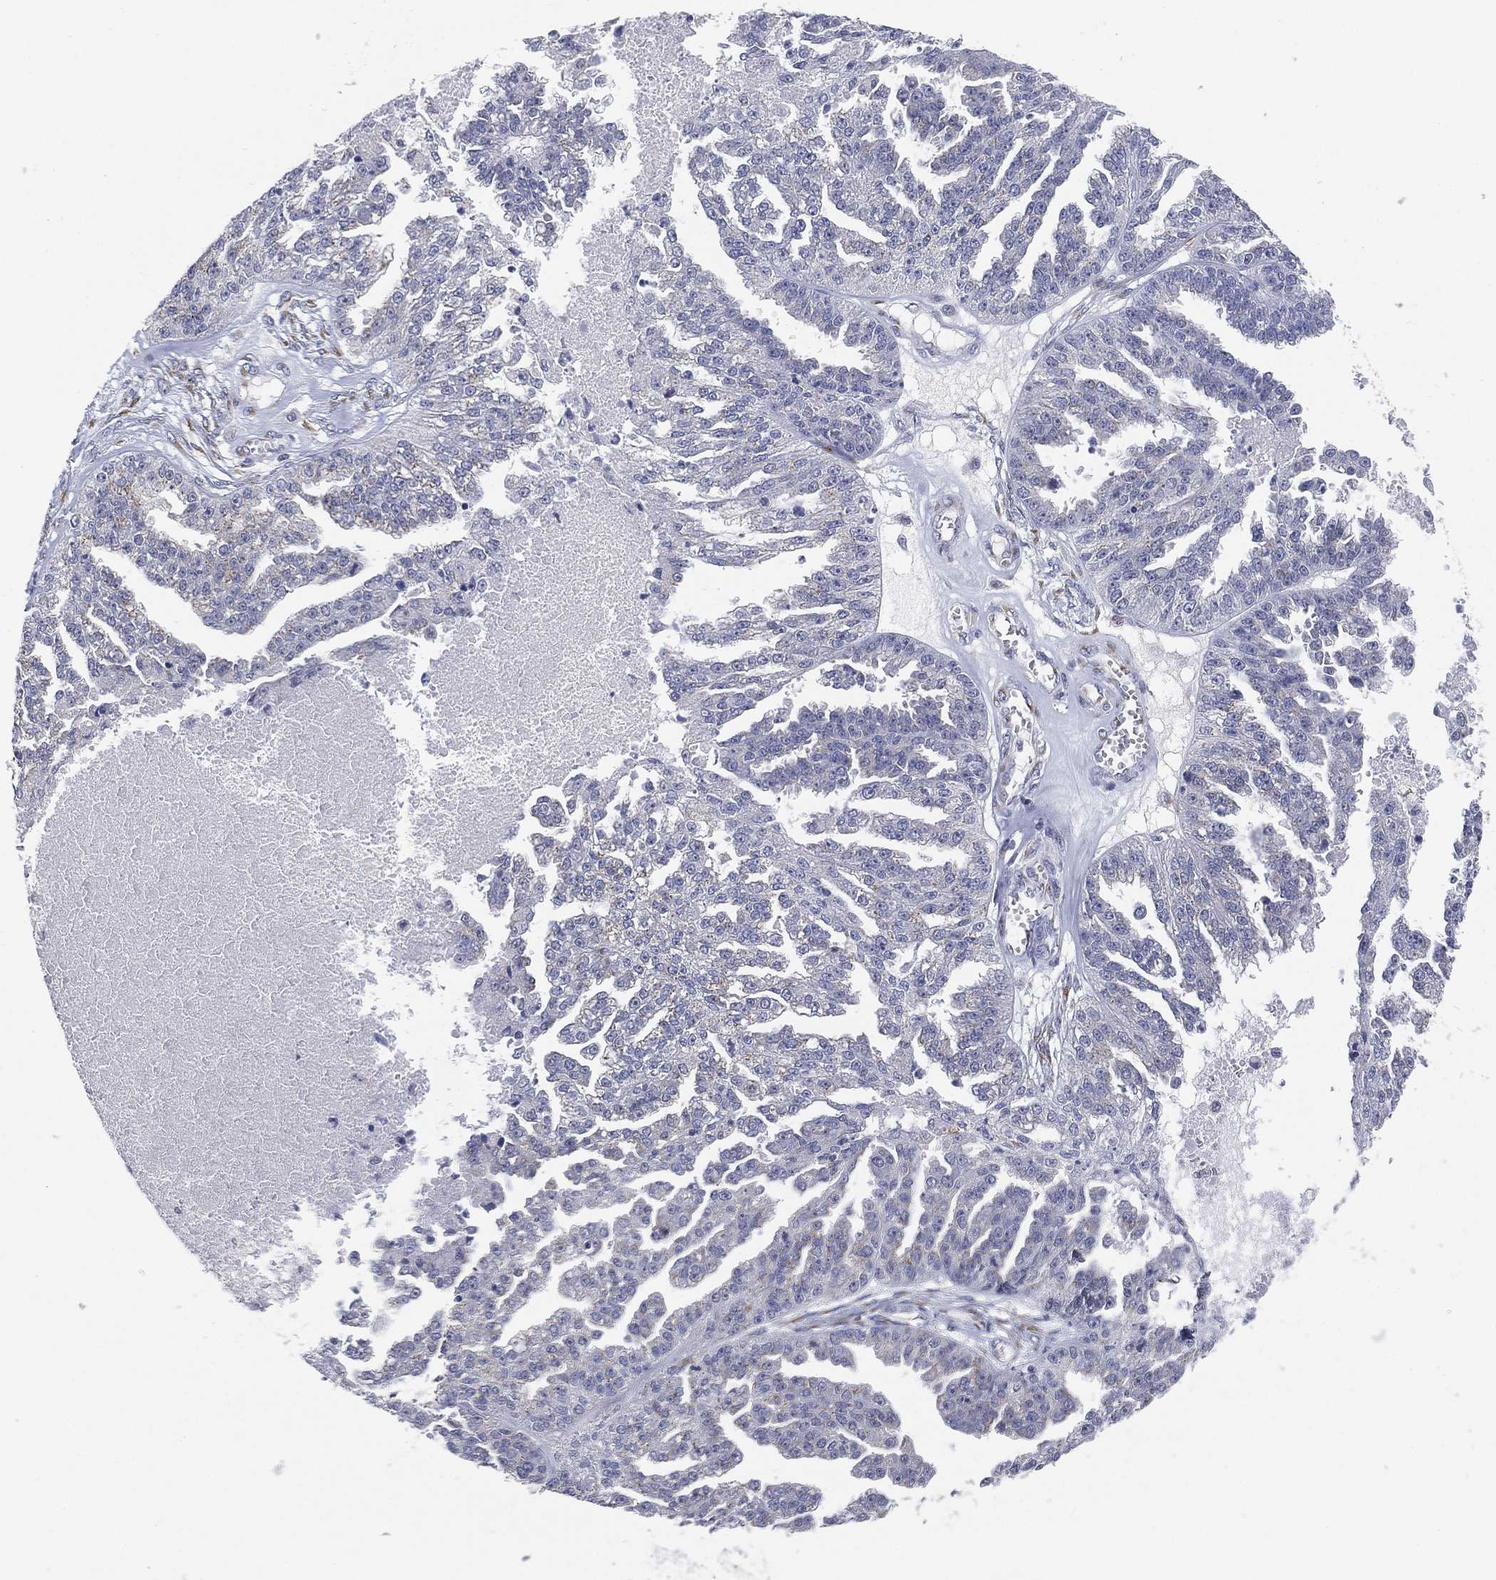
{"staining": {"intensity": "negative", "quantity": "none", "location": "none"}, "tissue": "ovarian cancer", "cell_type": "Tumor cells", "image_type": "cancer", "snomed": [{"axis": "morphology", "description": "Cystadenocarcinoma, serous, NOS"}, {"axis": "topography", "description": "Ovary"}], "caption": "Tumor cells show no significant protein staining in ovarian cancer (serous cystadenocarcinoma).", "gene": "TICAM1", "patient": {"sex": "female", "age": 58}}